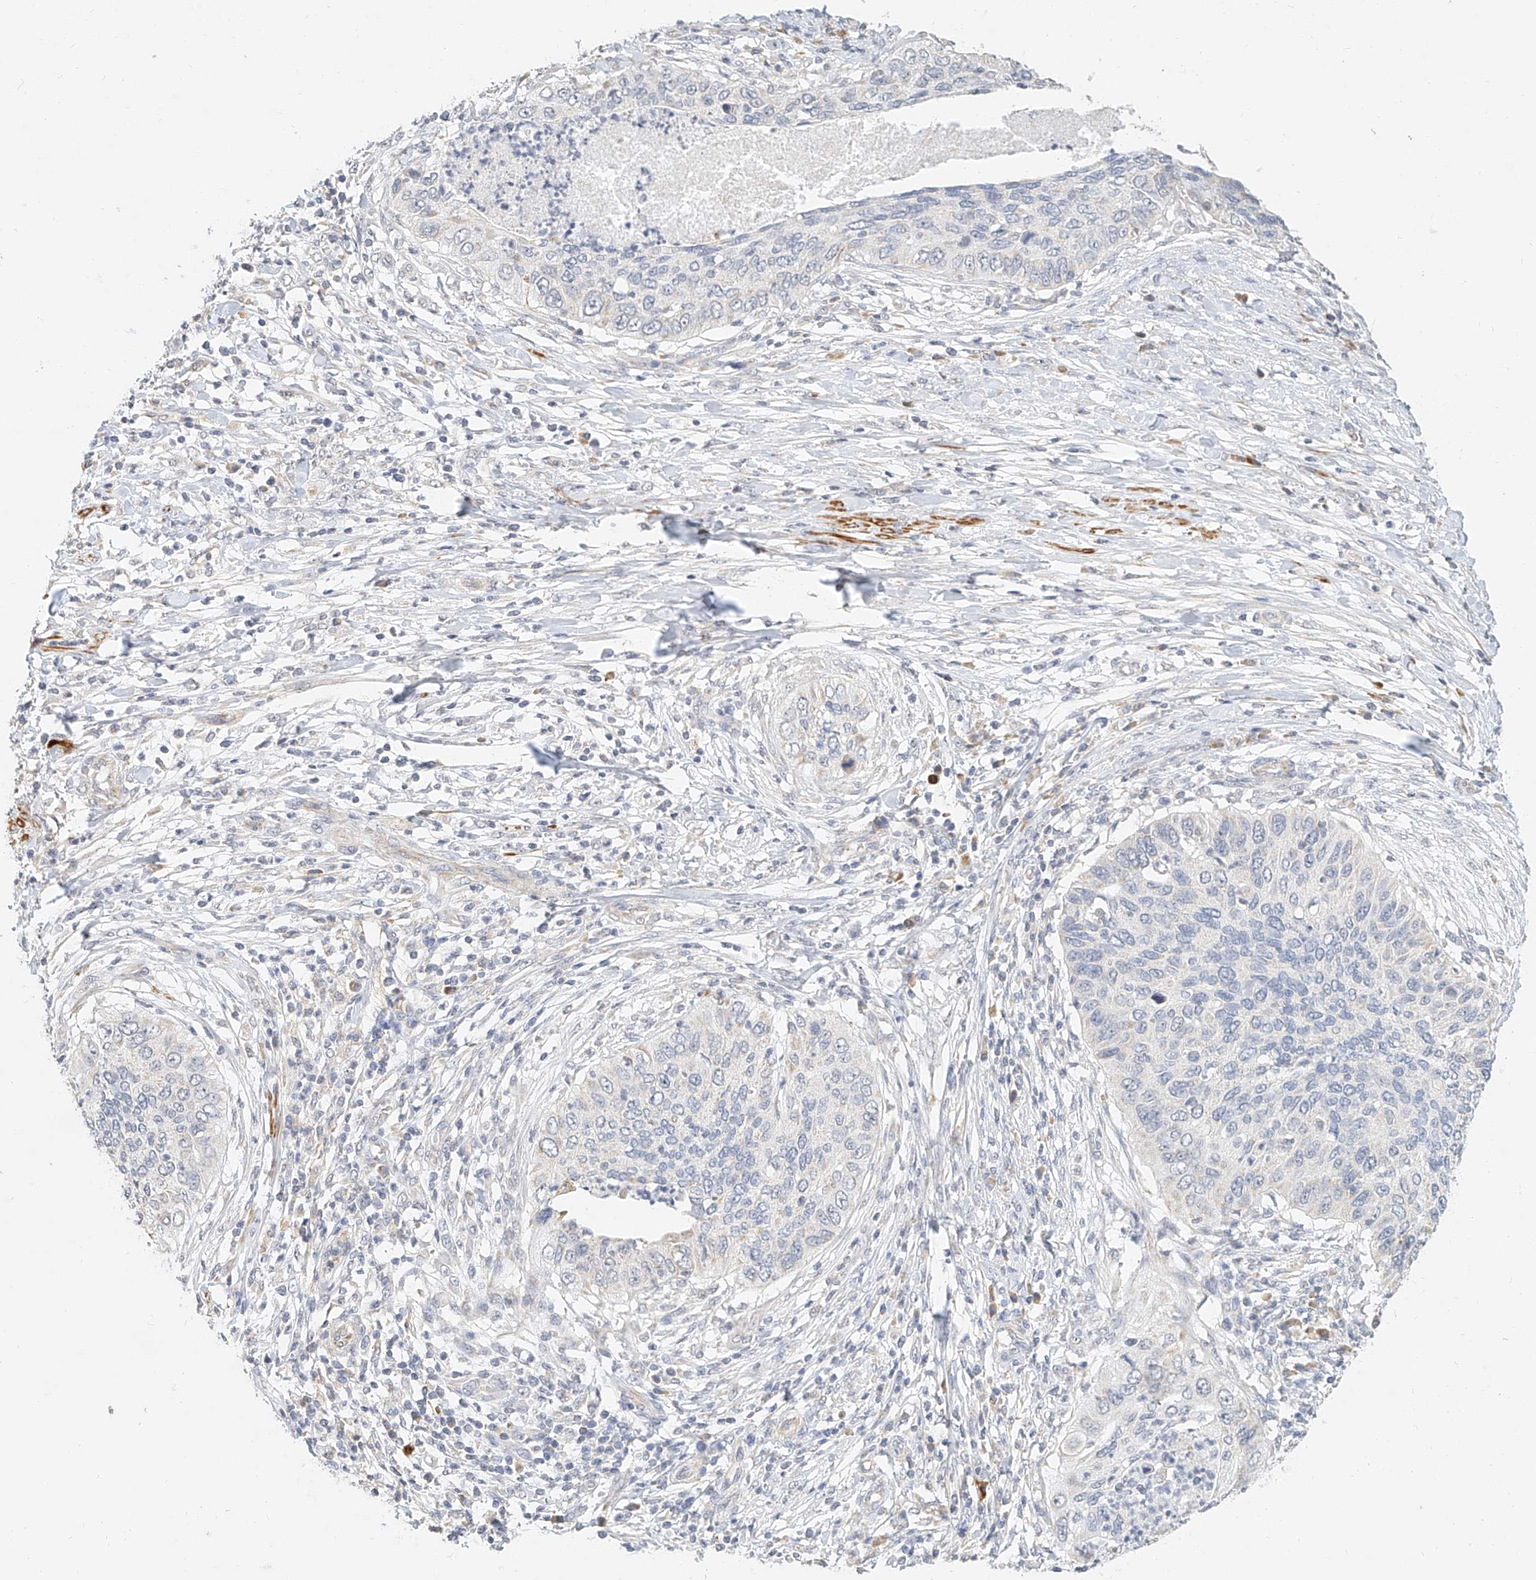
{"staining": {"intensity": "negative", "quantity": "none", "location": "none"}, "tissue": "cervical cancer", "cell_type": "Tumor cells", "image_type": "cancer", "snomed": [{"axis": "morphology", "description": "Squamous cell carcinoma, NOS"}, {"axis": "topography", "description": "Cervix"}], "caption": "The histopathology image demonstrates no staining of tumor cells in cervical cancer.", "gene": "CXorf58", "patient": {"sex": "female", "age": 38}}